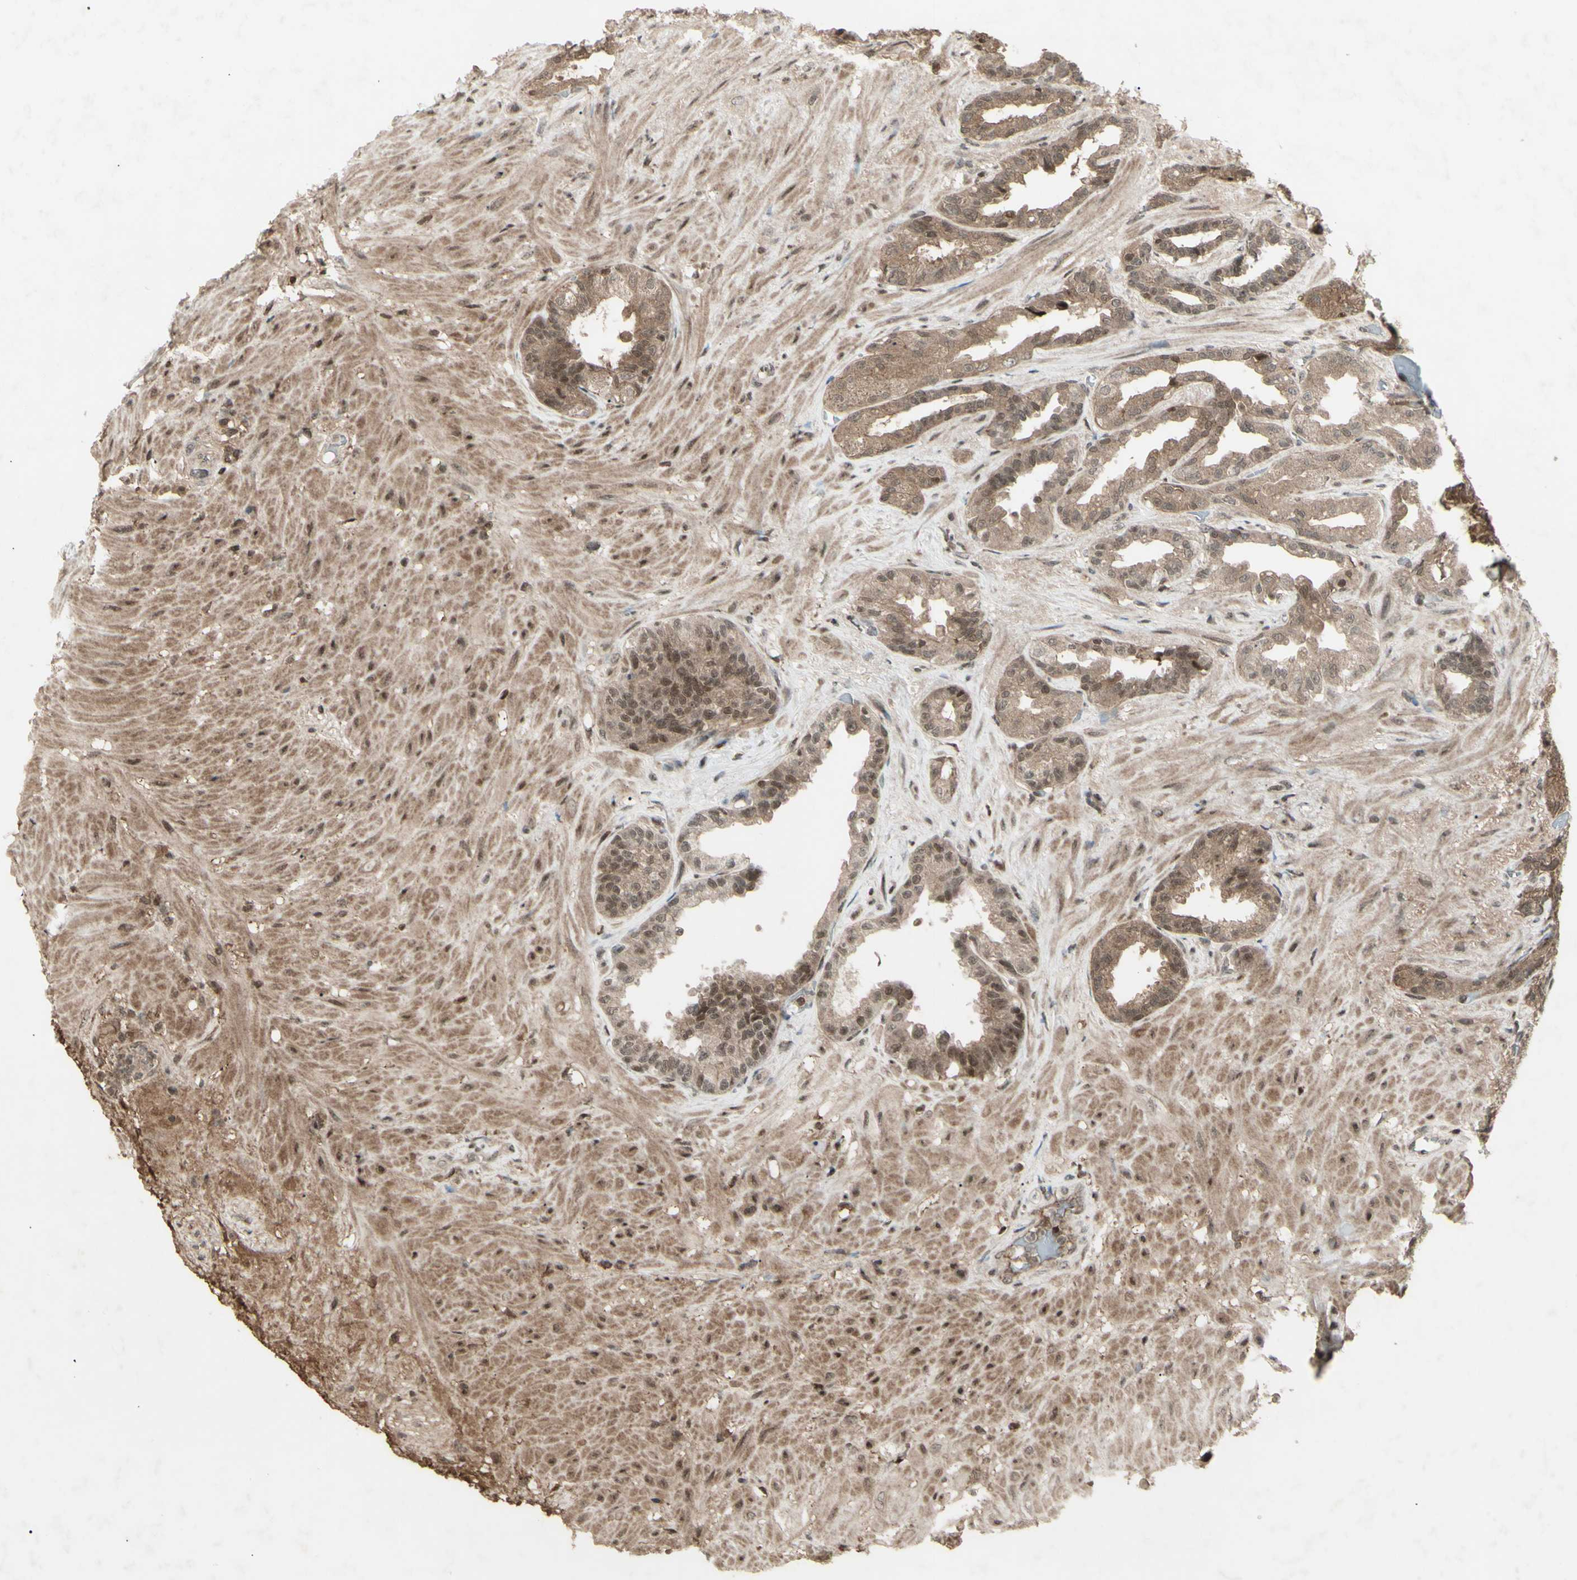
{"staining": {"intensity": "moderate", "quantity": "25%-75%", "location": "nuclear"}, "tissue": "seminal vesicle", "cell_type": "Glandular cells", "image_type": "normal", "snomed": [{"axis": "morphology", "description": "Normal tissue, NOS"}, {"axis": "topography", "description": "Seminal veicle"}], "caption": "Brown immunohistochemical staining in unremarkable human seminal vesicle displays moderate nuclear positivity in about 25%-75% of glandular cells.", "gene": "SNW1", "patient": {"sex": "male", "age": 61}}